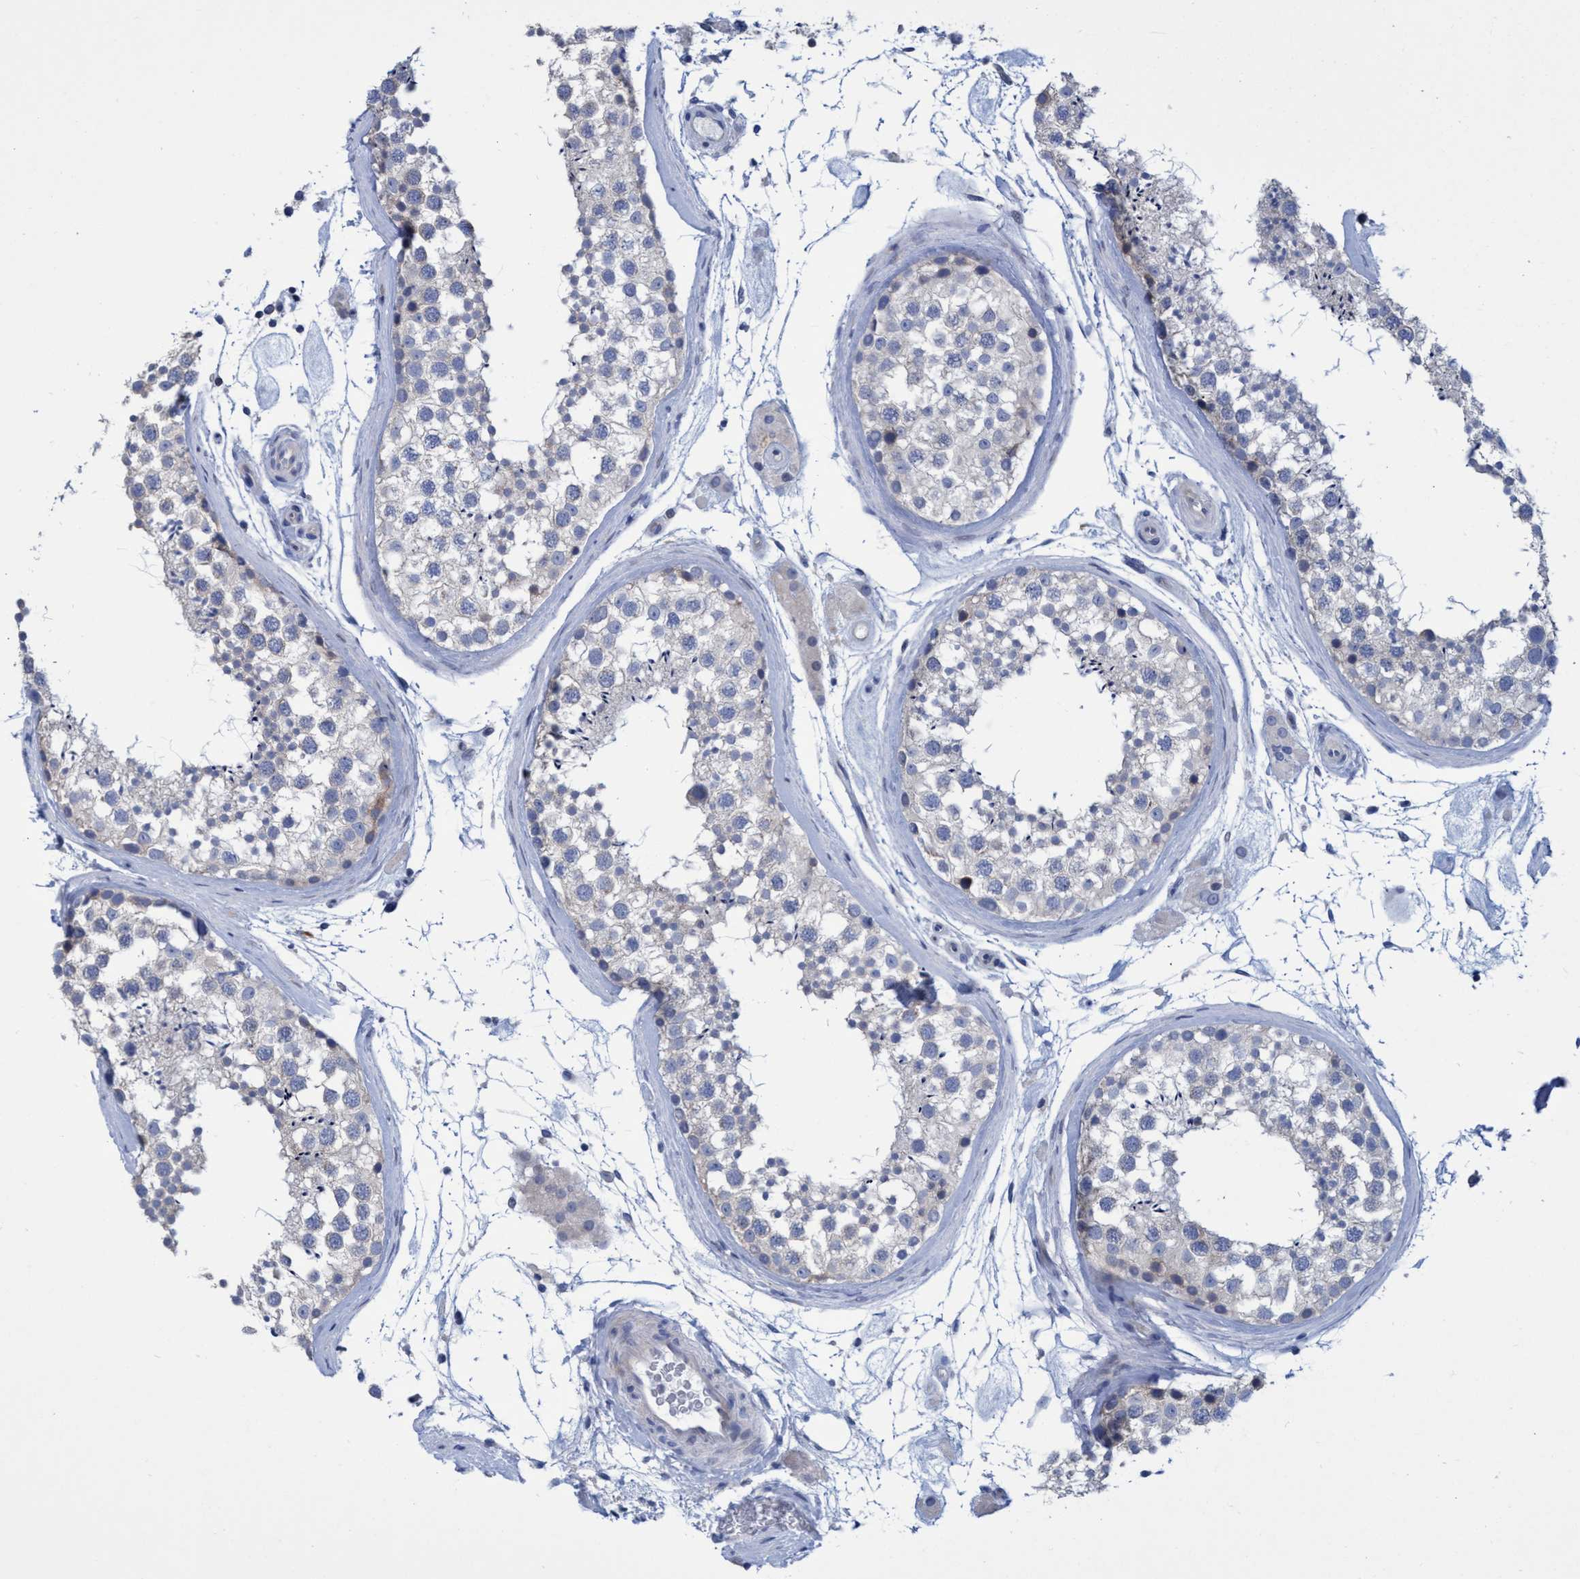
{"staining": {"intensity": "negative", "quantity": "none", "location": "none"}, "tissue": "testis", "cell_type": "Cells in seminiferous ducts", "image_type": "normal", "snomed": [{"axis": "morphology", "description": "Normal tissue, NOS"}, {"axis": "topography", "description": "Testis"}], "caption": "A high-resolution image shows IHC staining of normal testis, which shows no significant positivity in cells in seminiferous ducts.", "gene": "R3HCC1", "patient": {"sex": "male", "age": 46}}